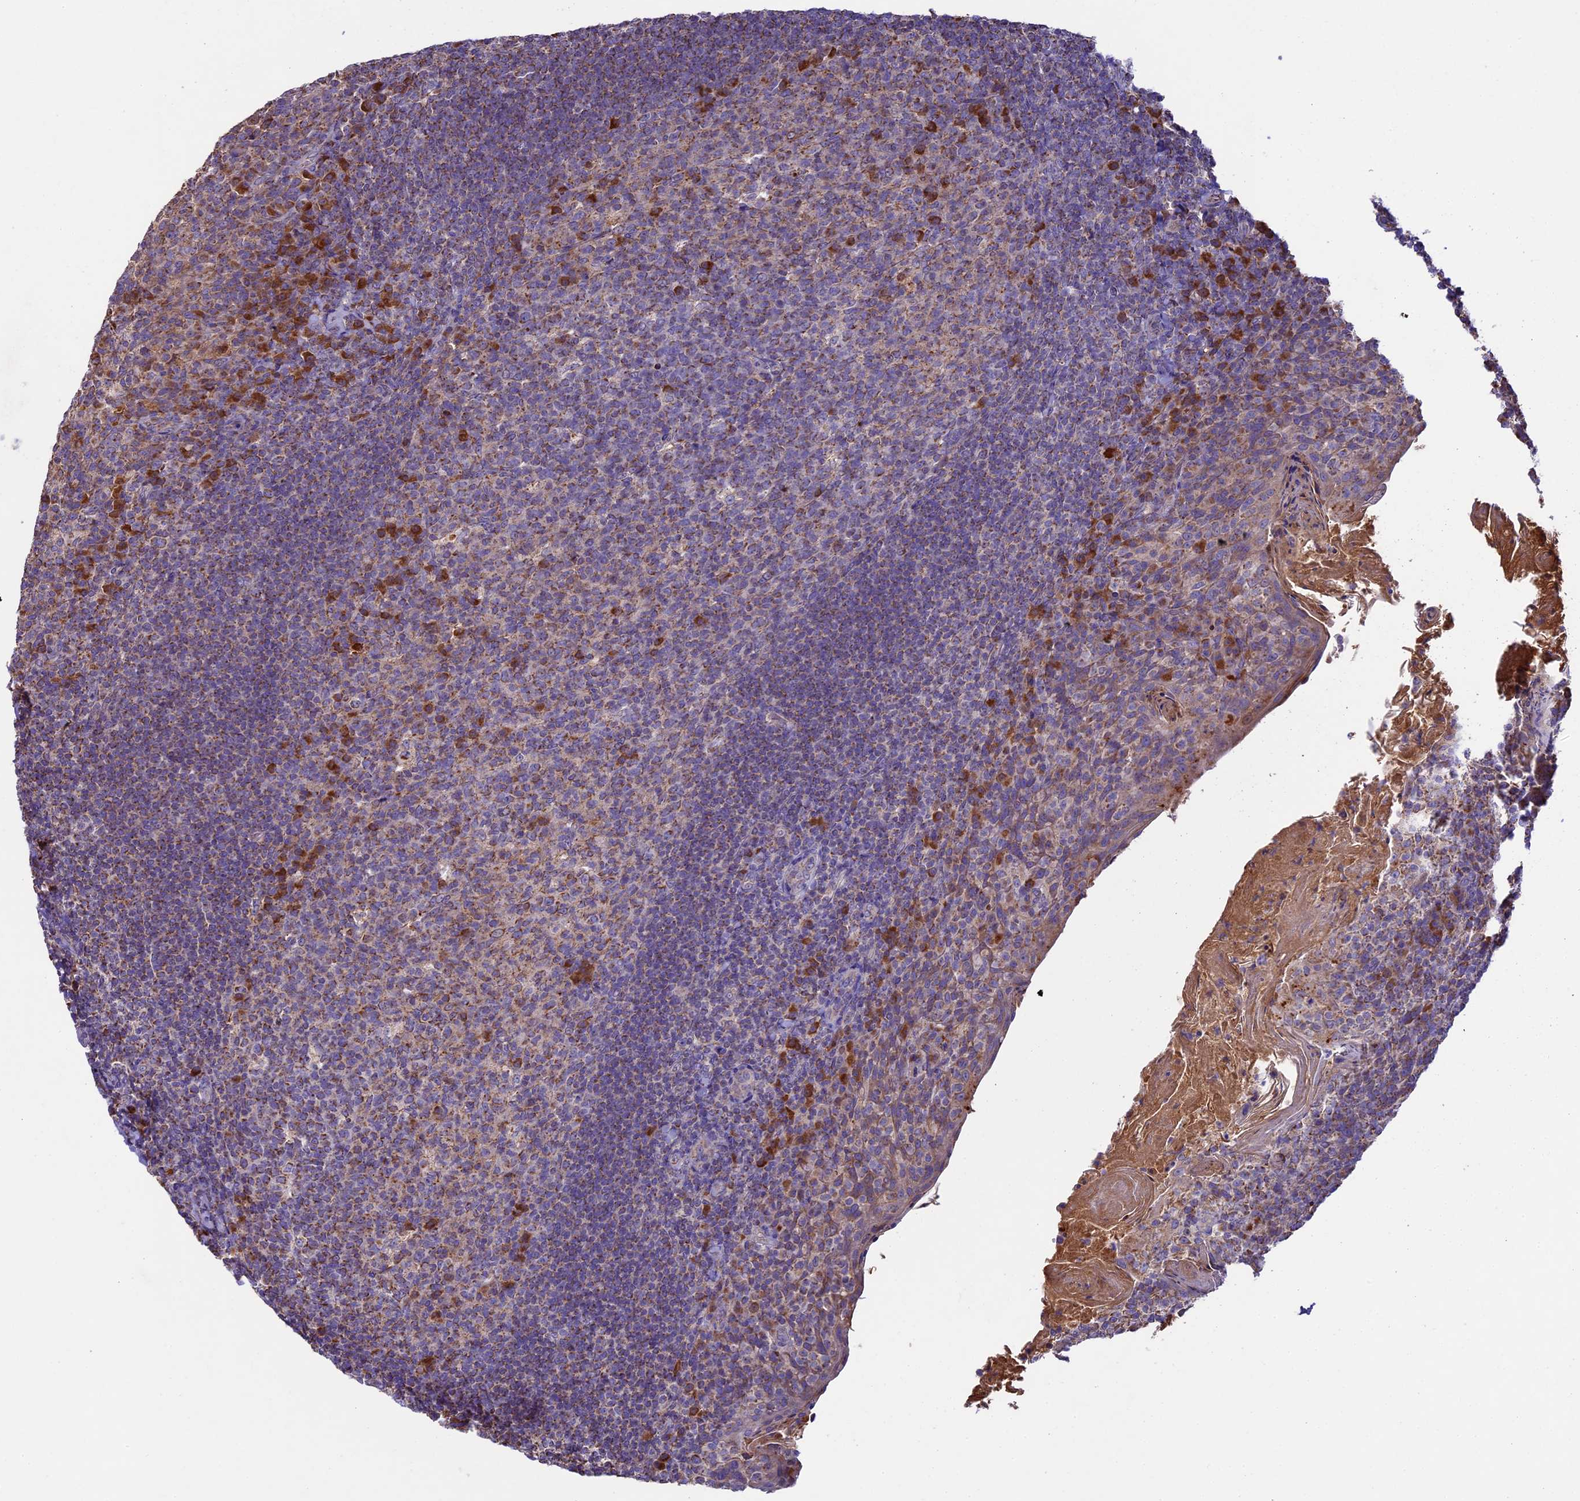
{"staining": {"intensity": "moderate", "quantity": "<25%", "location": "cytoplasmic/membranous"}, "tissue": "tonsil", "cell_type": "Germinal center cells", "image_type": "normal", "snomed": [{"axis": "morphology", "description": "Normal tissue, NOS"}, {"axis": "topography", "description": "Tonsil"}], "caption": "Immunohistochemistry (IHC) photomicrograph of unremarkable tonsil: tonsil stained using immunohistochemistry reveals low levels of moderate protein expression localized specifically in the cytoplasmic/membranous of germinal center cells, appearing as a cytoplasmic/membranous brown color.", "gene": "OCEL1", "patient": {"sex": "female", "age": 10}}